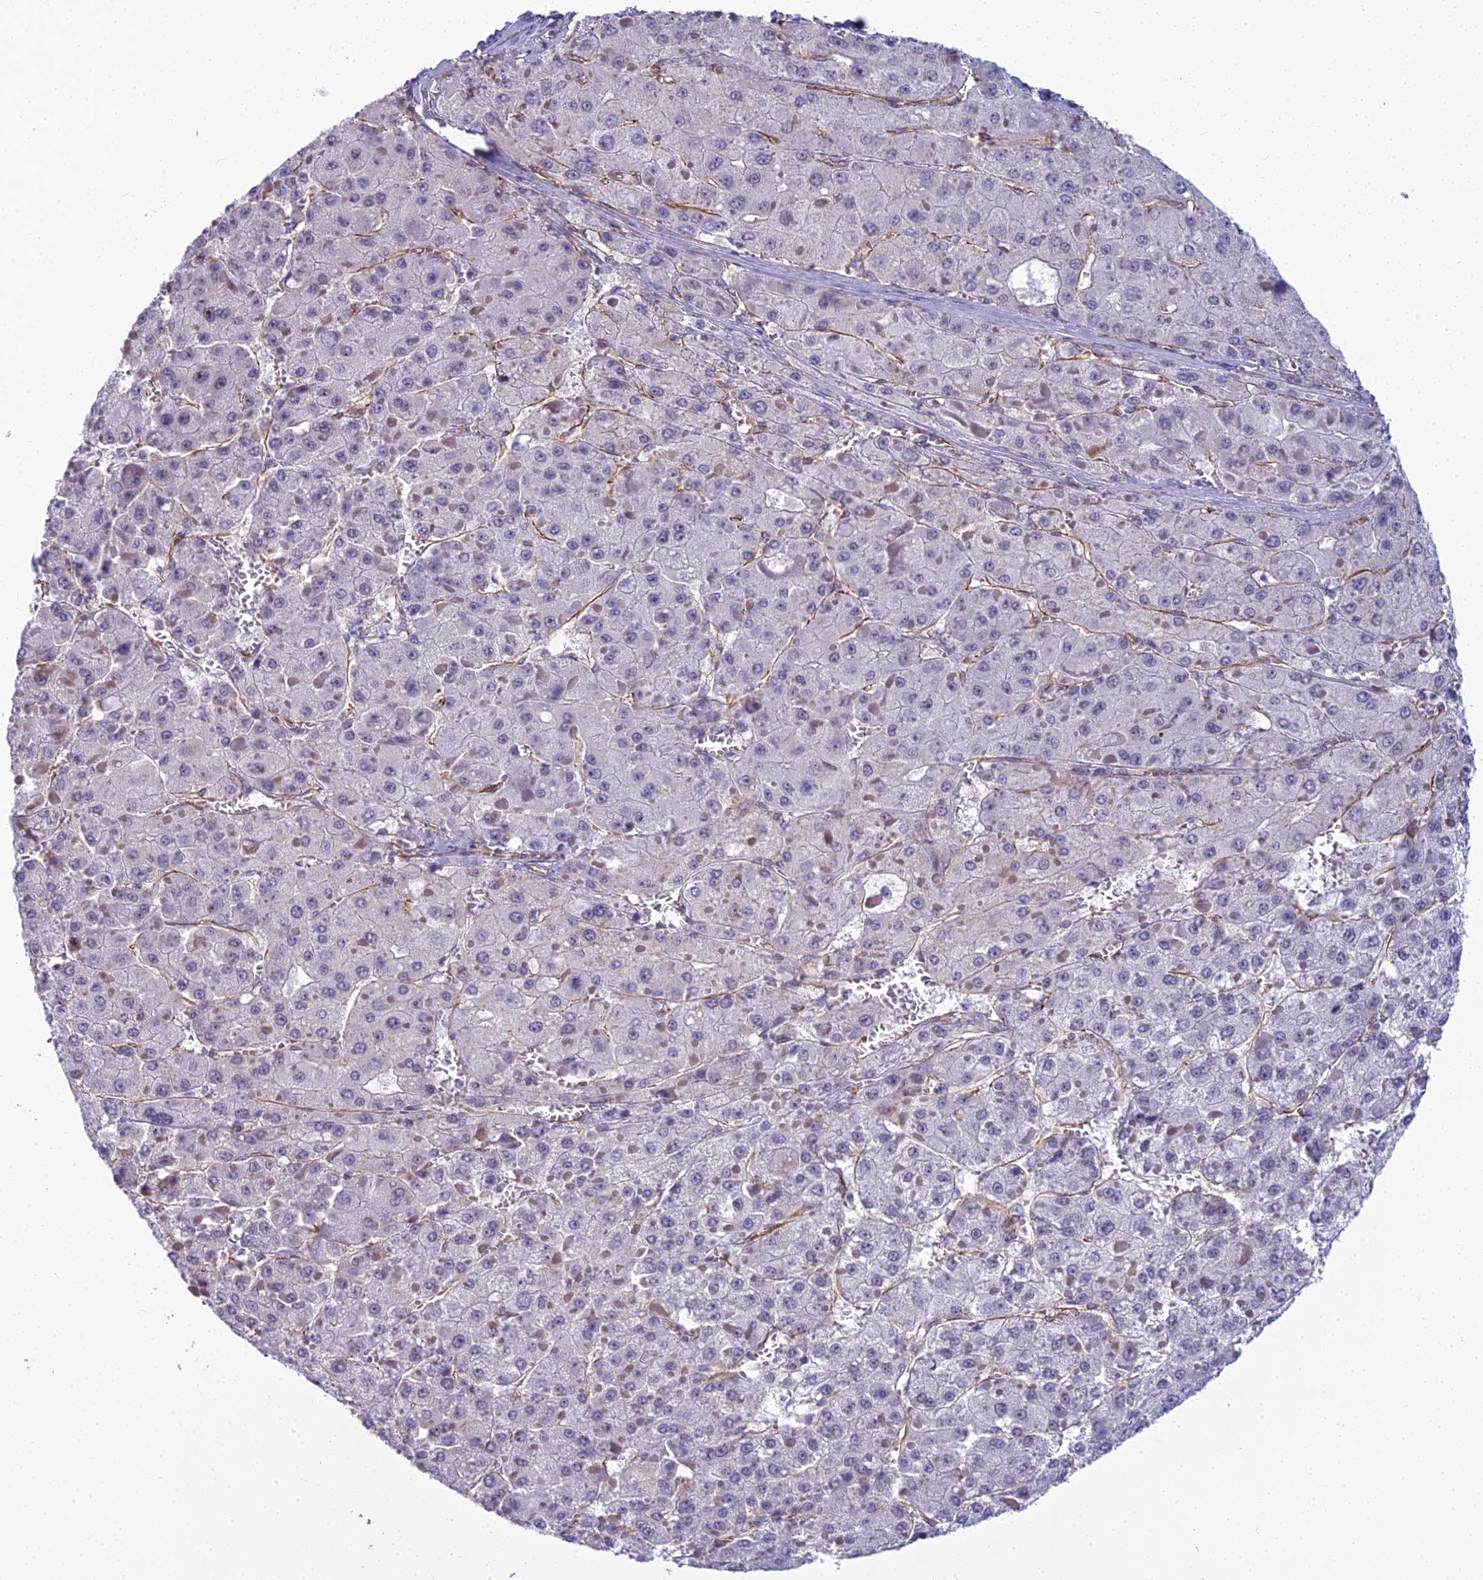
{"staining": {"intensity": "negative", "quantity": "none", "location": "none"}, "tissue": "liver cancer", "cell_type": "Tumor cells", "image_type": "cancer", "snomed": [{"axis": "morphology", "description": "Carcinoma, Hepatocellular, NOS"}, {"axis": "topography", "description": "Liver"}], "caption": "A high-resolution micrograph shows immunohistochemistry (IHC) staining of hepatocellular carcinoma (liver), which shows no significant expression in tumor cells. (Brightfield microscopy of DAB immunohistochemistry (IHC) at high magnification).", "gene": "RGL3", "patient": {"sex": "female", "age": 73}}